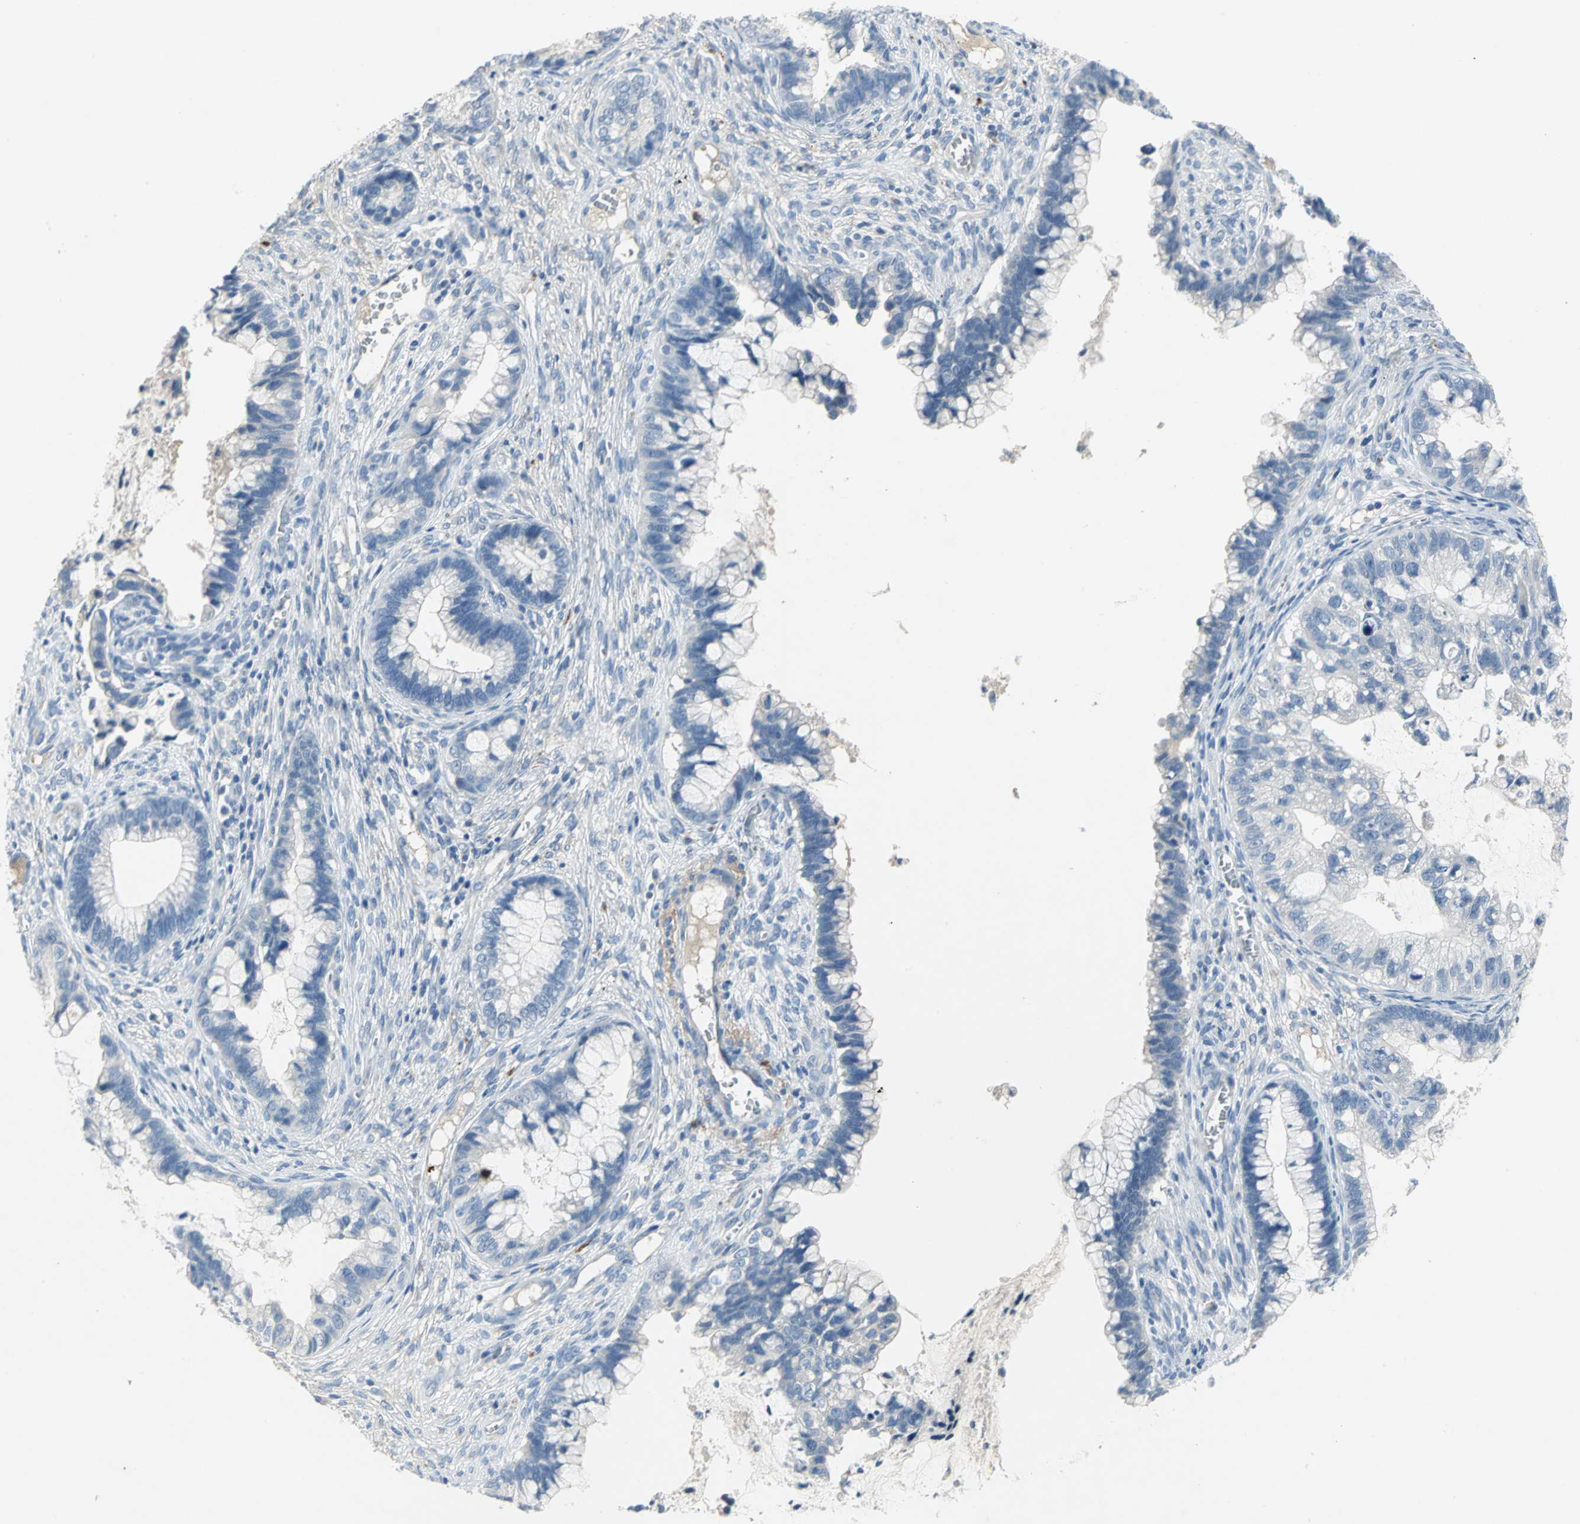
{"staining": {"intensity": "negative", "quantity": "none", "location": "none"}, "tissue": "cervical cancer", "cell_type": "Tumor cells", "image_type": "cancer", "snomed": [{"axis": "morphology", "description": "Adenocarcinoma, NOS"}, {"axis": "topography", "description": "Cervix"}], "caption": "This is a photomicrograph of IHC staining of cervical adenocarcinoma, which shows no positivity in tumor cells.", "gene": "PTGDS", "patient": {"sex": "female", "age": 44}}